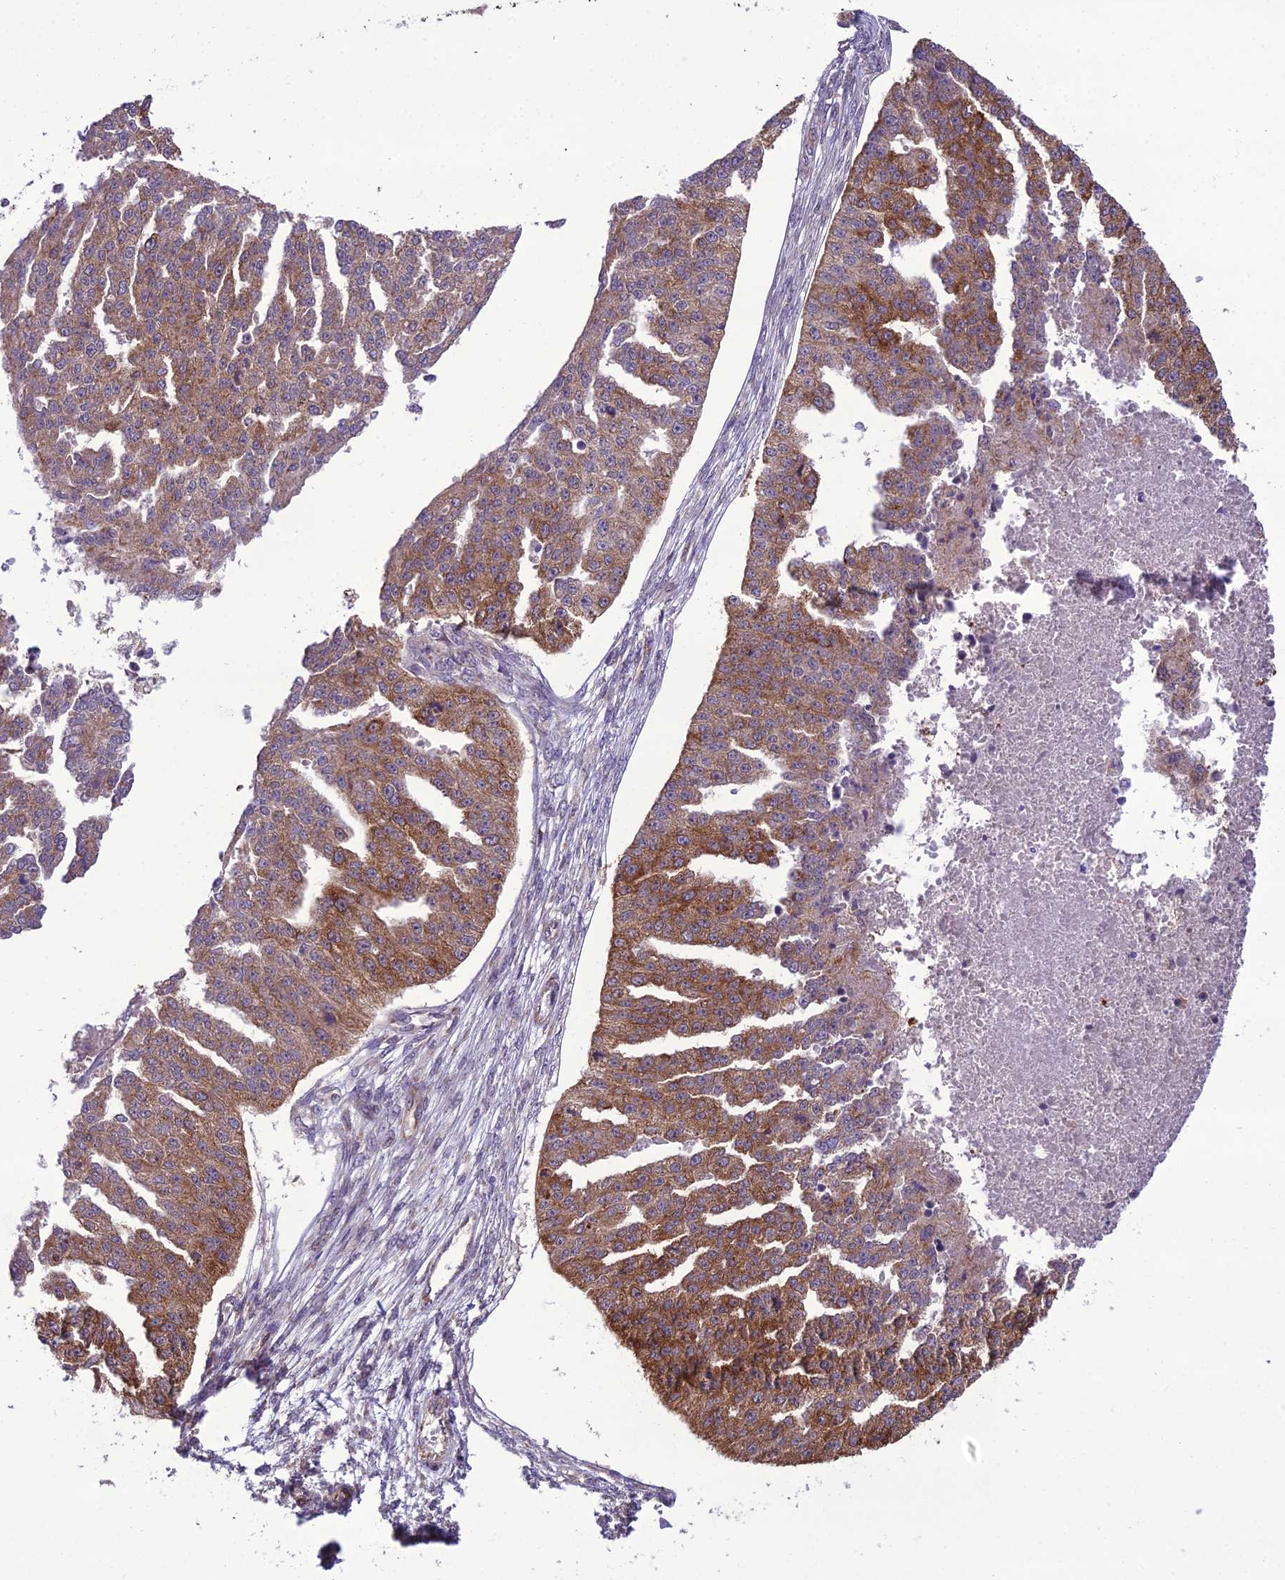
{"staining": {"intensity": "moderate", "quantity": ">75%", "location": "cytoplasmic/membranous"}, "tissue": "ovarian cancer", "cell_type": "Tumor cells", "image_type": "cancer", "snomed": [{"axis": "morphology", "description": "Cystadenocarcinoma, serous, NOS"}, {"axis": "topography", "description": "Ovary"}], "caption": "IHC image of neoplastic tissue: human ovarian cancer (serous cystadenocarcinoma) stained using IHC reveals medium levels of moderate protein expression localized specifically in the cytoplasmic/membranous of tumor cells, appearing as a cytoplasmic/membranous brown color.", "gene": "NODAL", "patient": {"sex": "female", "age": 58}}